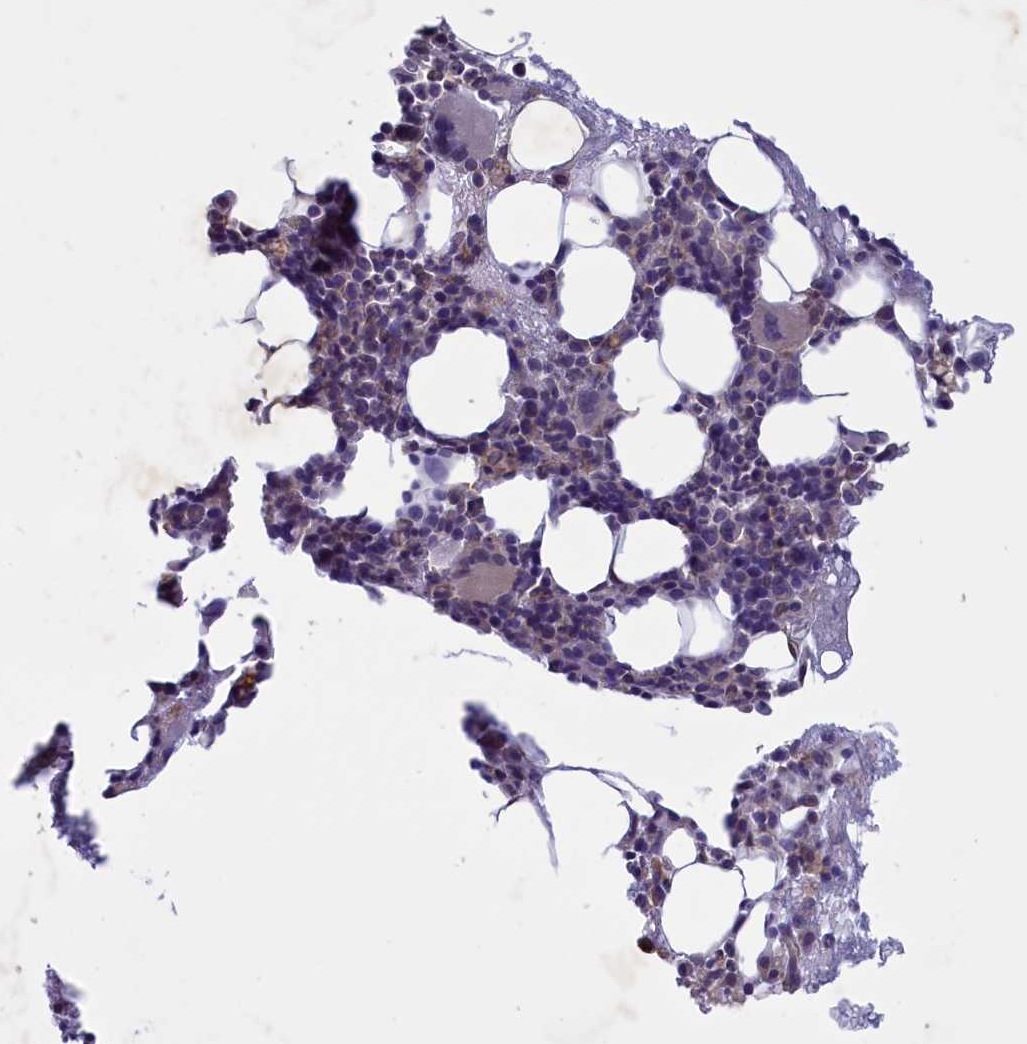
{"staining": {"intensity": "weak", "quantity": "<25%", "location": "cytoplasmic/membranous"}, "tissue": "bone marrow", "cell_type": "Hematopoietic cells", "image_type": "normal", "snomed": [{"axis": "morphology", "description": "Normal tissue, NOS"}, {"axis": "topography", "description": "Bone marrow"}], "caption": "A high-resolution histopathology image shows IHC staining of unremarkable bone marrow, which reveals no significant positivity in hematopoietic cells. (Brightfield microscopy of DAB immunohistochemistry at high magnification).", "gene": "CORO2A", "patient": {"sex": "female", "age": 37}}